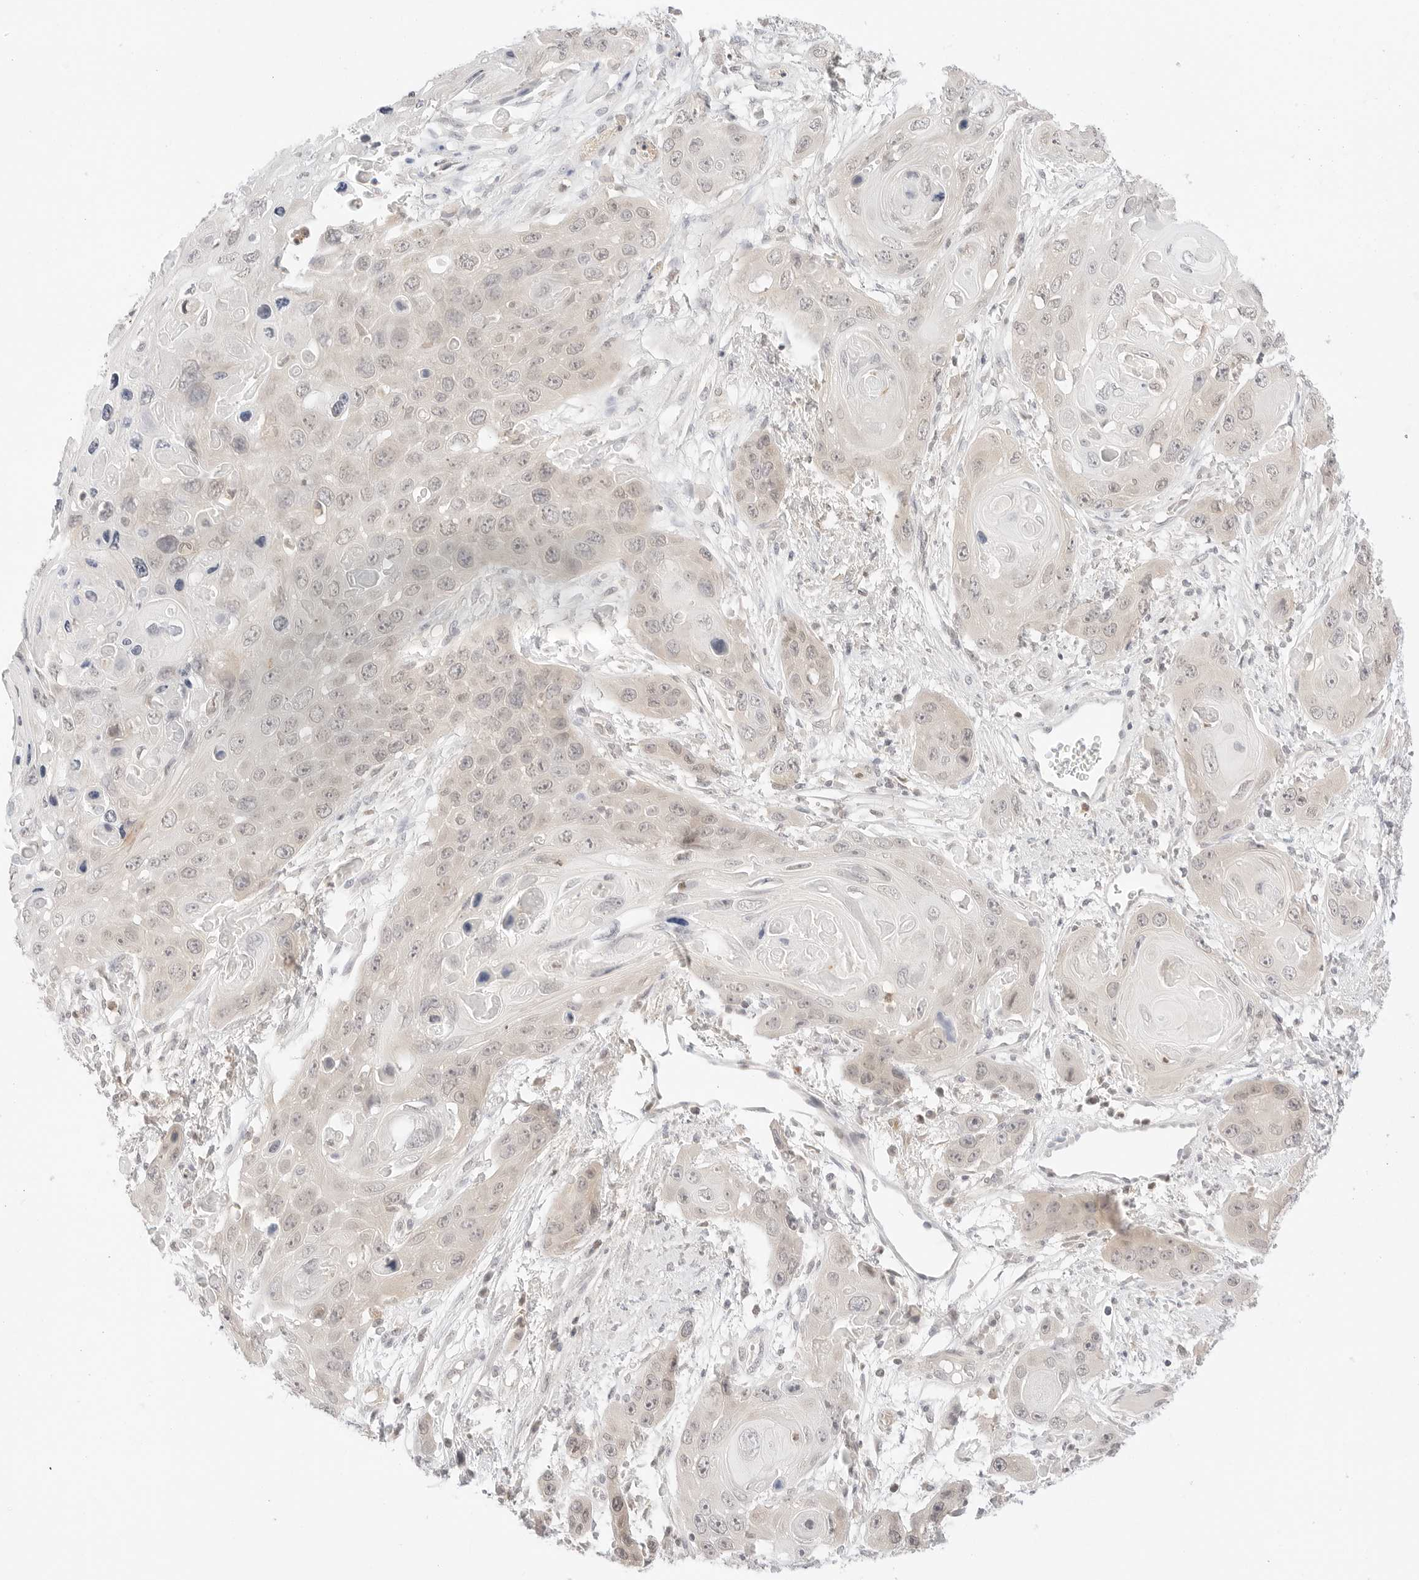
{"staining": {"intensity": "weak", "quantity": "<25%", "location": "cytoplasmic/membranous"}, "tissue": "skin cancer", "cell_type": "Tumor cells", "image_type": "cancer", "snomed": [{"axis": "morphology", "description": "Squamous cell carcinoma, NOS"}, {"axis": "topography", "description": "Skin"}], "caption": "The IHC micrograph has no significant staining in tumor cells of skin squamous cell carcinoma tissue.", "gene": "GNAS", "patient": {"sex": "male", "age": 55}}